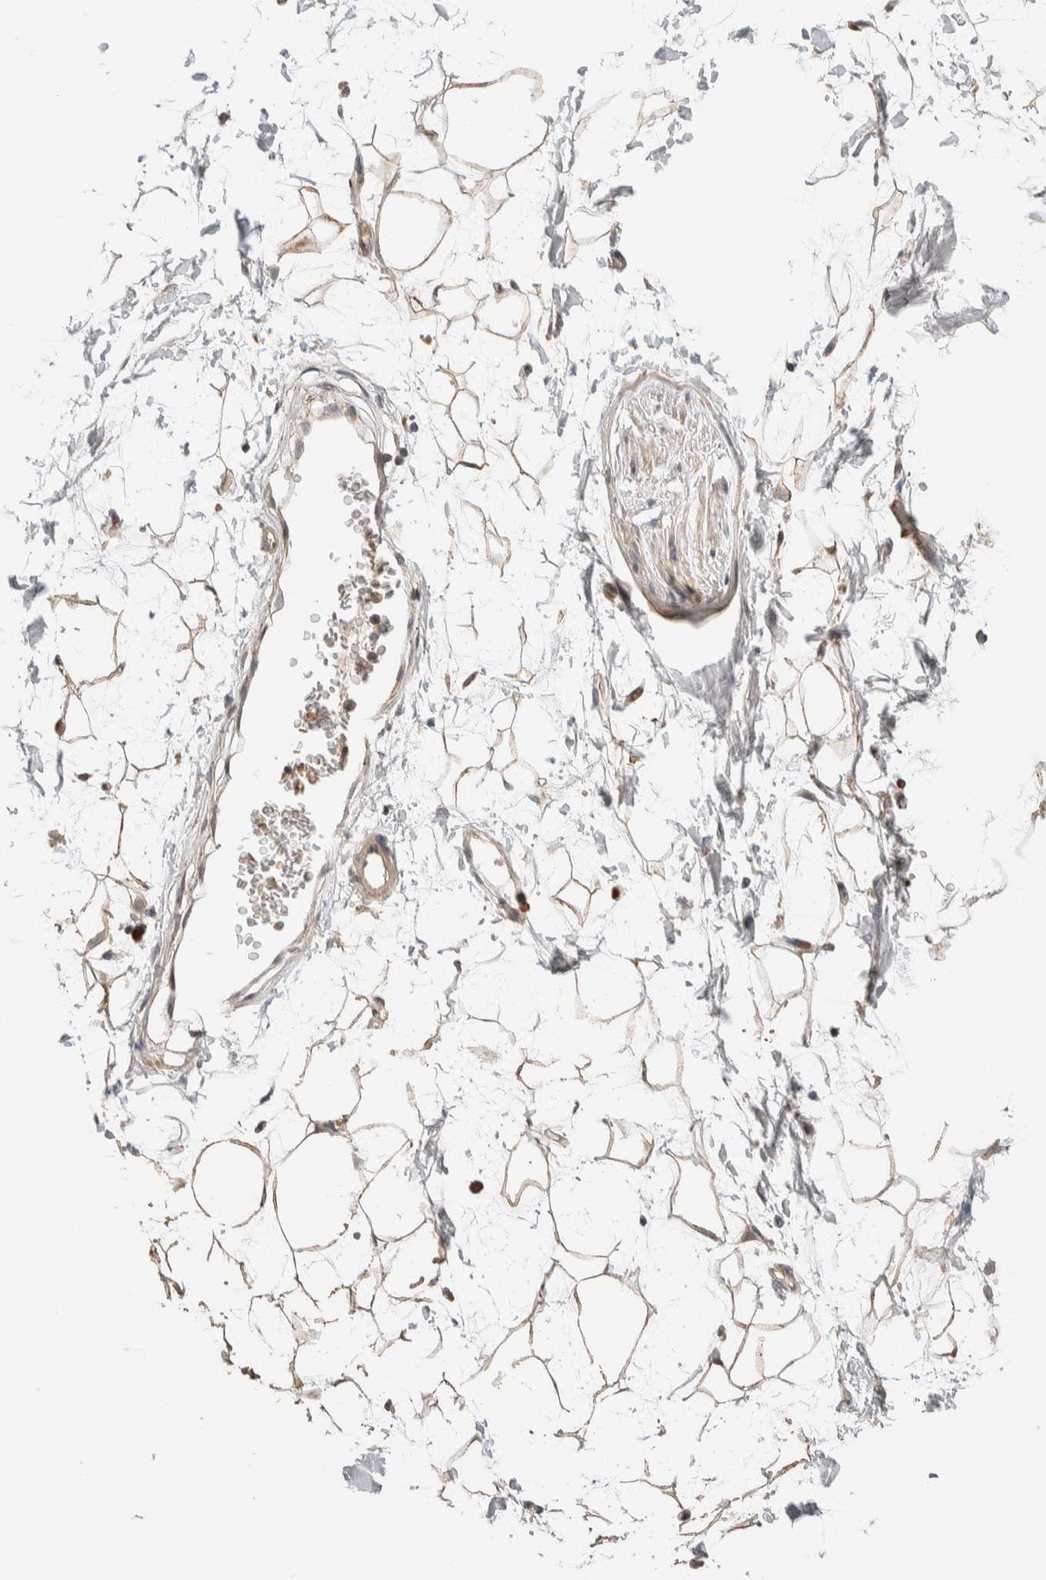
{"staining": {"intensity": "moderate", "quantity": "25%-75%", "location": "cytoplasmic/membranous"}, "tissue": "adipose tissue", "cell_type": "Adipocytes", "image_type": "normal", "snomed": [{"axis": "morphology", "description": "Normal tissue, NOS"}, {"axis": "topography", "description": "Soft tissue"}], "caption": "This photomicrograph demonstrates normal adipose tissue stained with immunohistochemistry to label a protein in brown. The cytoplasmic/membranous of adipocytes show moderate positivity for the protein. Nuclei are counter-stained blue.", "gene": "CASK", "patient": {"sex": "male", "age": 72}}